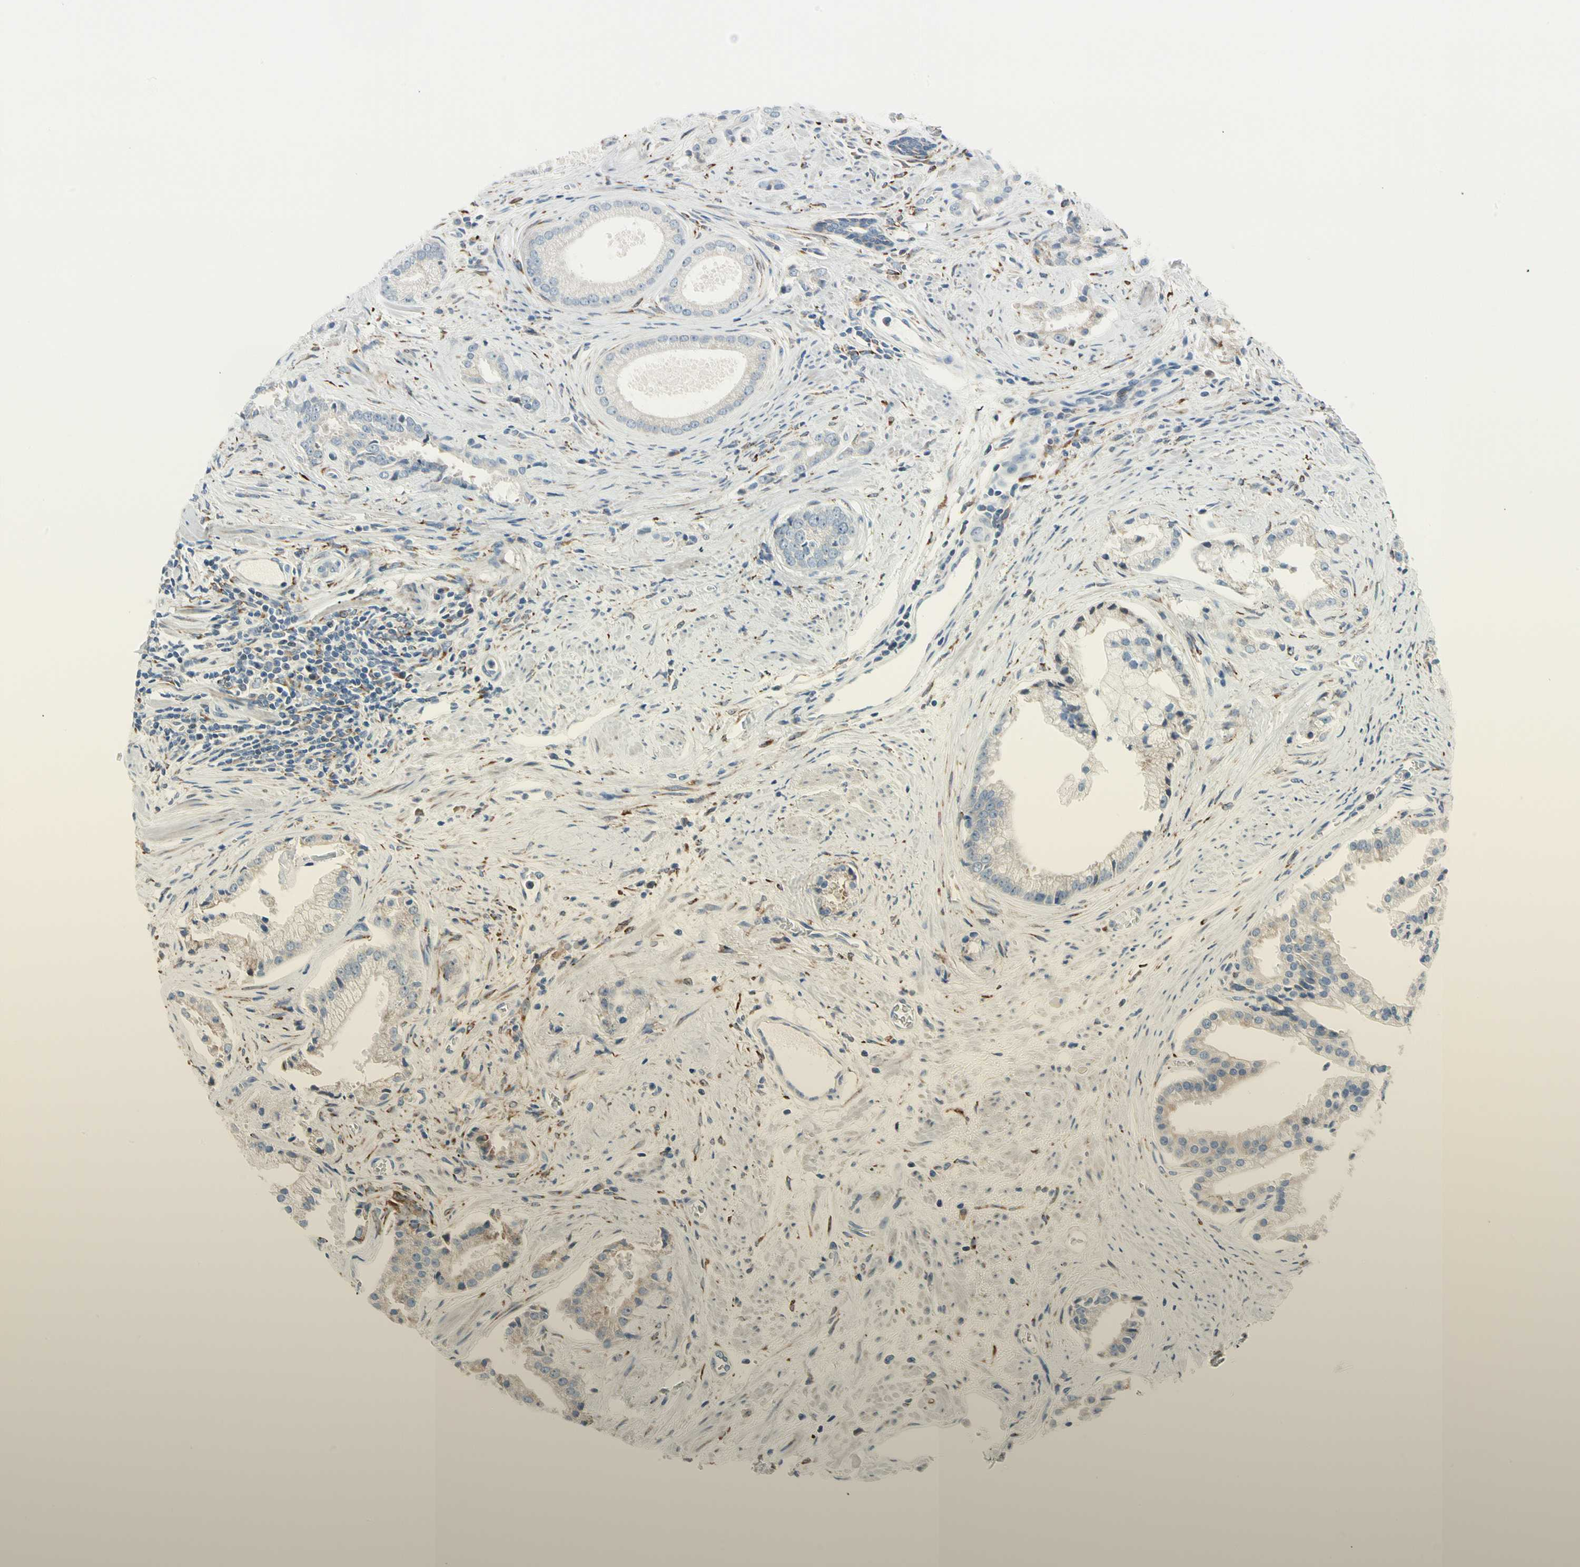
{"staining": {"intensity": "weak", "quantity": "<25%", "location": "cytoplasmic/membranous"}, "tissue": "prostate cancer", "cell_type": "Tumor cells", "image_type": "cancer", "snomed": [{"axis": "morphology", "description": "Adenocarcinoma, High grade"}, {"axis": "topography", "description": "Prostate"}], "caption": "Tumor cells are negative for protein expression in human prostate cancer (high-grade adenocarcinoma). Brightfield microscopy of immunohistochemistry stained with DAB (3,3'-diaminobenzidine) (brown) and hematoxylin (blue), captured at high magnification.", "gene": "LRPAP1", "patient": {"sex": "male", "age": 67}}